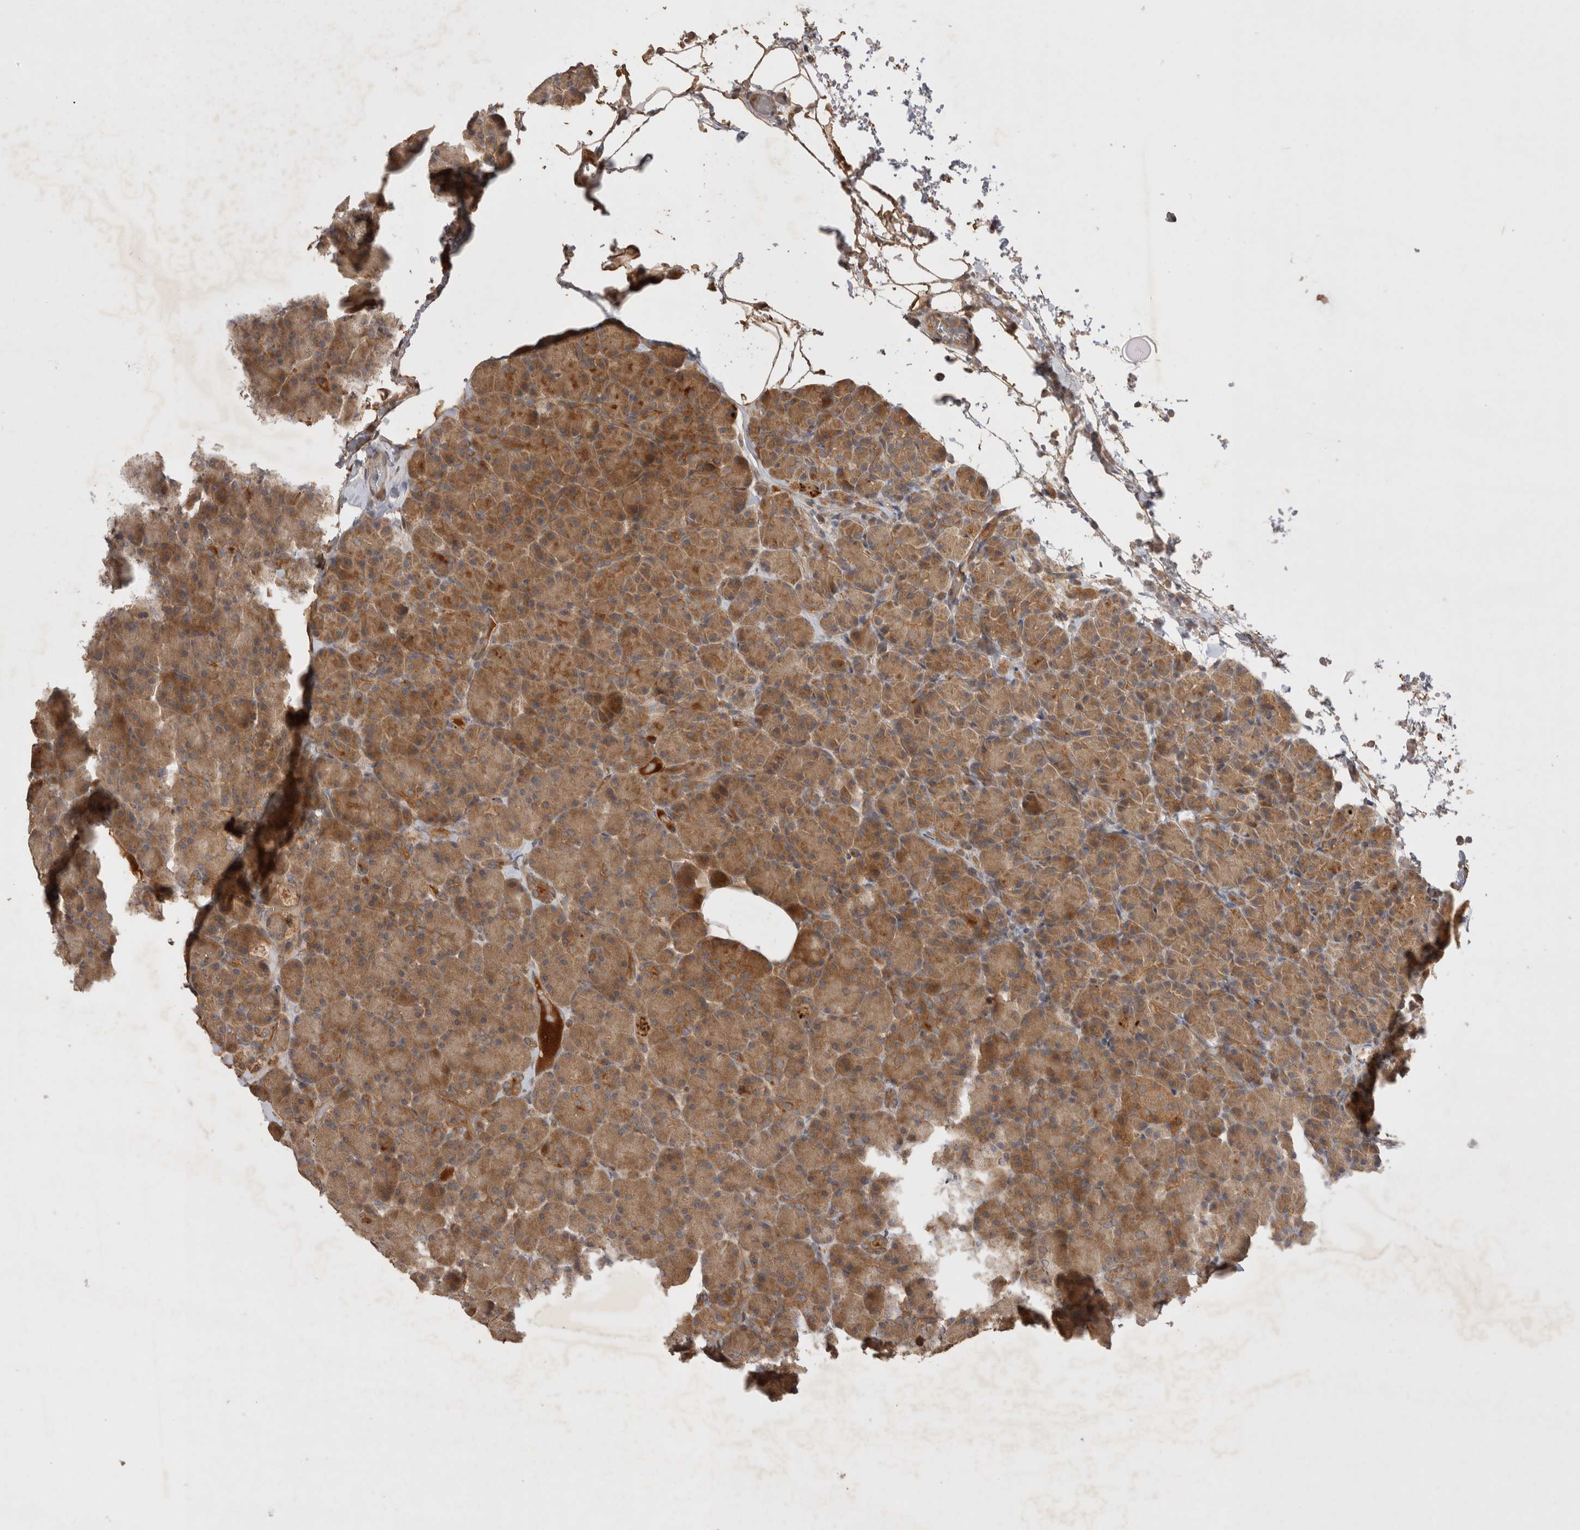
{"staining": {"intensity": "moderate", "quantity": ">75%", "location": "cytoplasmic/membranous"}, "tissue": "pancreas", "cell_type": "Exocrine glandular cells", "image_type": "normal", "snomed": [{"axis": "morphology", "description": "Normal tissue, NOS"}, {"axis": "topography", "description": "Pancreas"}], "caption": "A histopathology image of pancreas stained for a protein reveals moderate cytoplasmic/membranous brown staining in exocrine glandular cells. (brown staining indicates protein expression, while blue staining denotes nuclei).", "gene": "PPP1R42", "patient": {"sex": "female", "age": 43}}